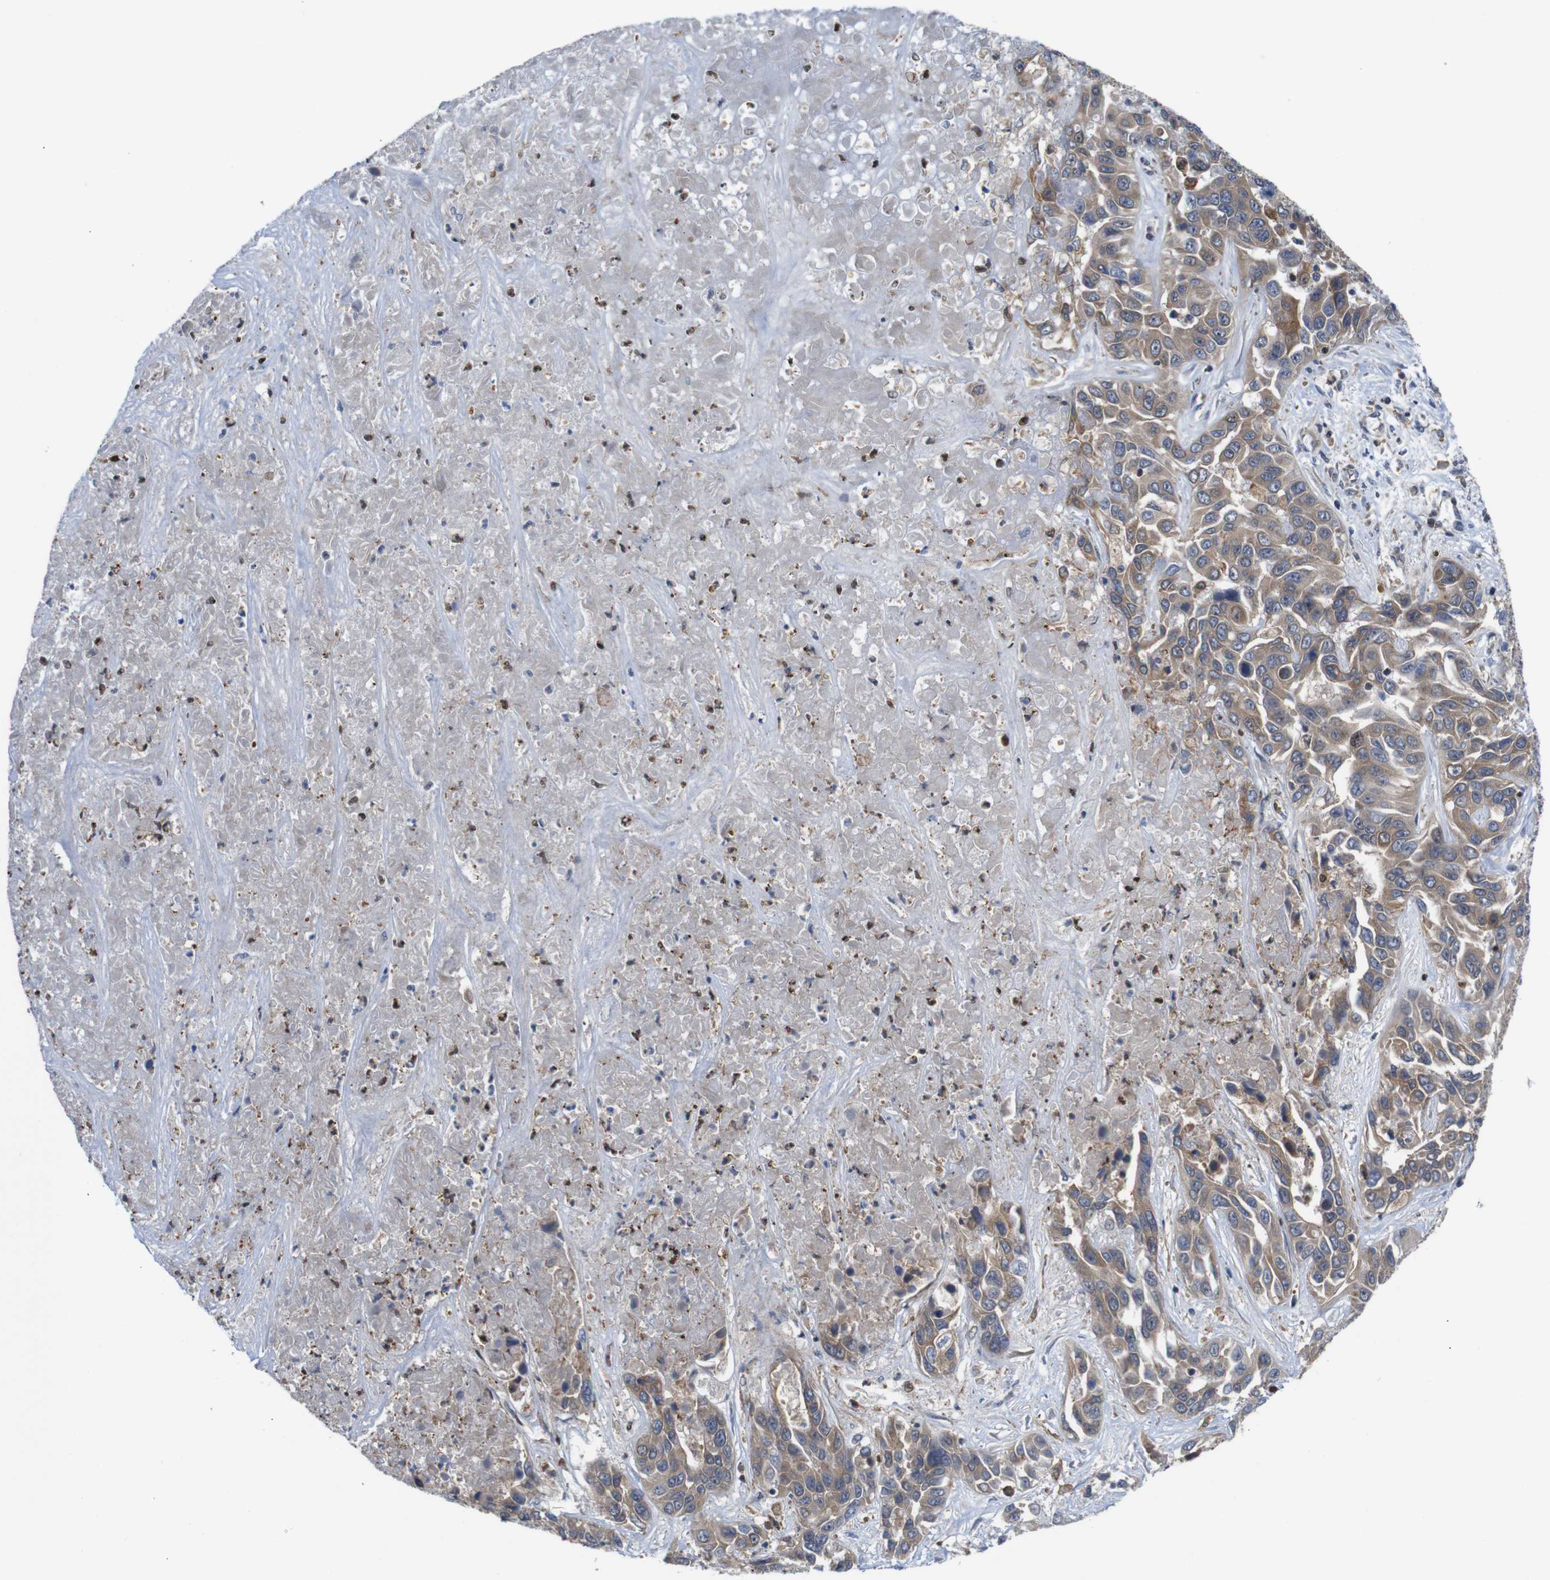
{"staining": {"intensity": "moderate", "quantity": ">75%", "location": "cytoplasmic/membranous"}, "tissue": "liver cancer", "cell_type": "Tumor cells", "image_type": "cancer", "snomed": [{"axis": "morphology", "description": "Cholangiocarcinoma"}, {"axis": "topography", "description": "Liver"}], "caption": "Cholangiocarcinoma (liver) stained with a brown dye shows moderate cytoplasmic/membranous positive positivity in about >75% of tumor cells.", "gene": "PTPN1", "patient": {"sex": "female", "age": 52}}